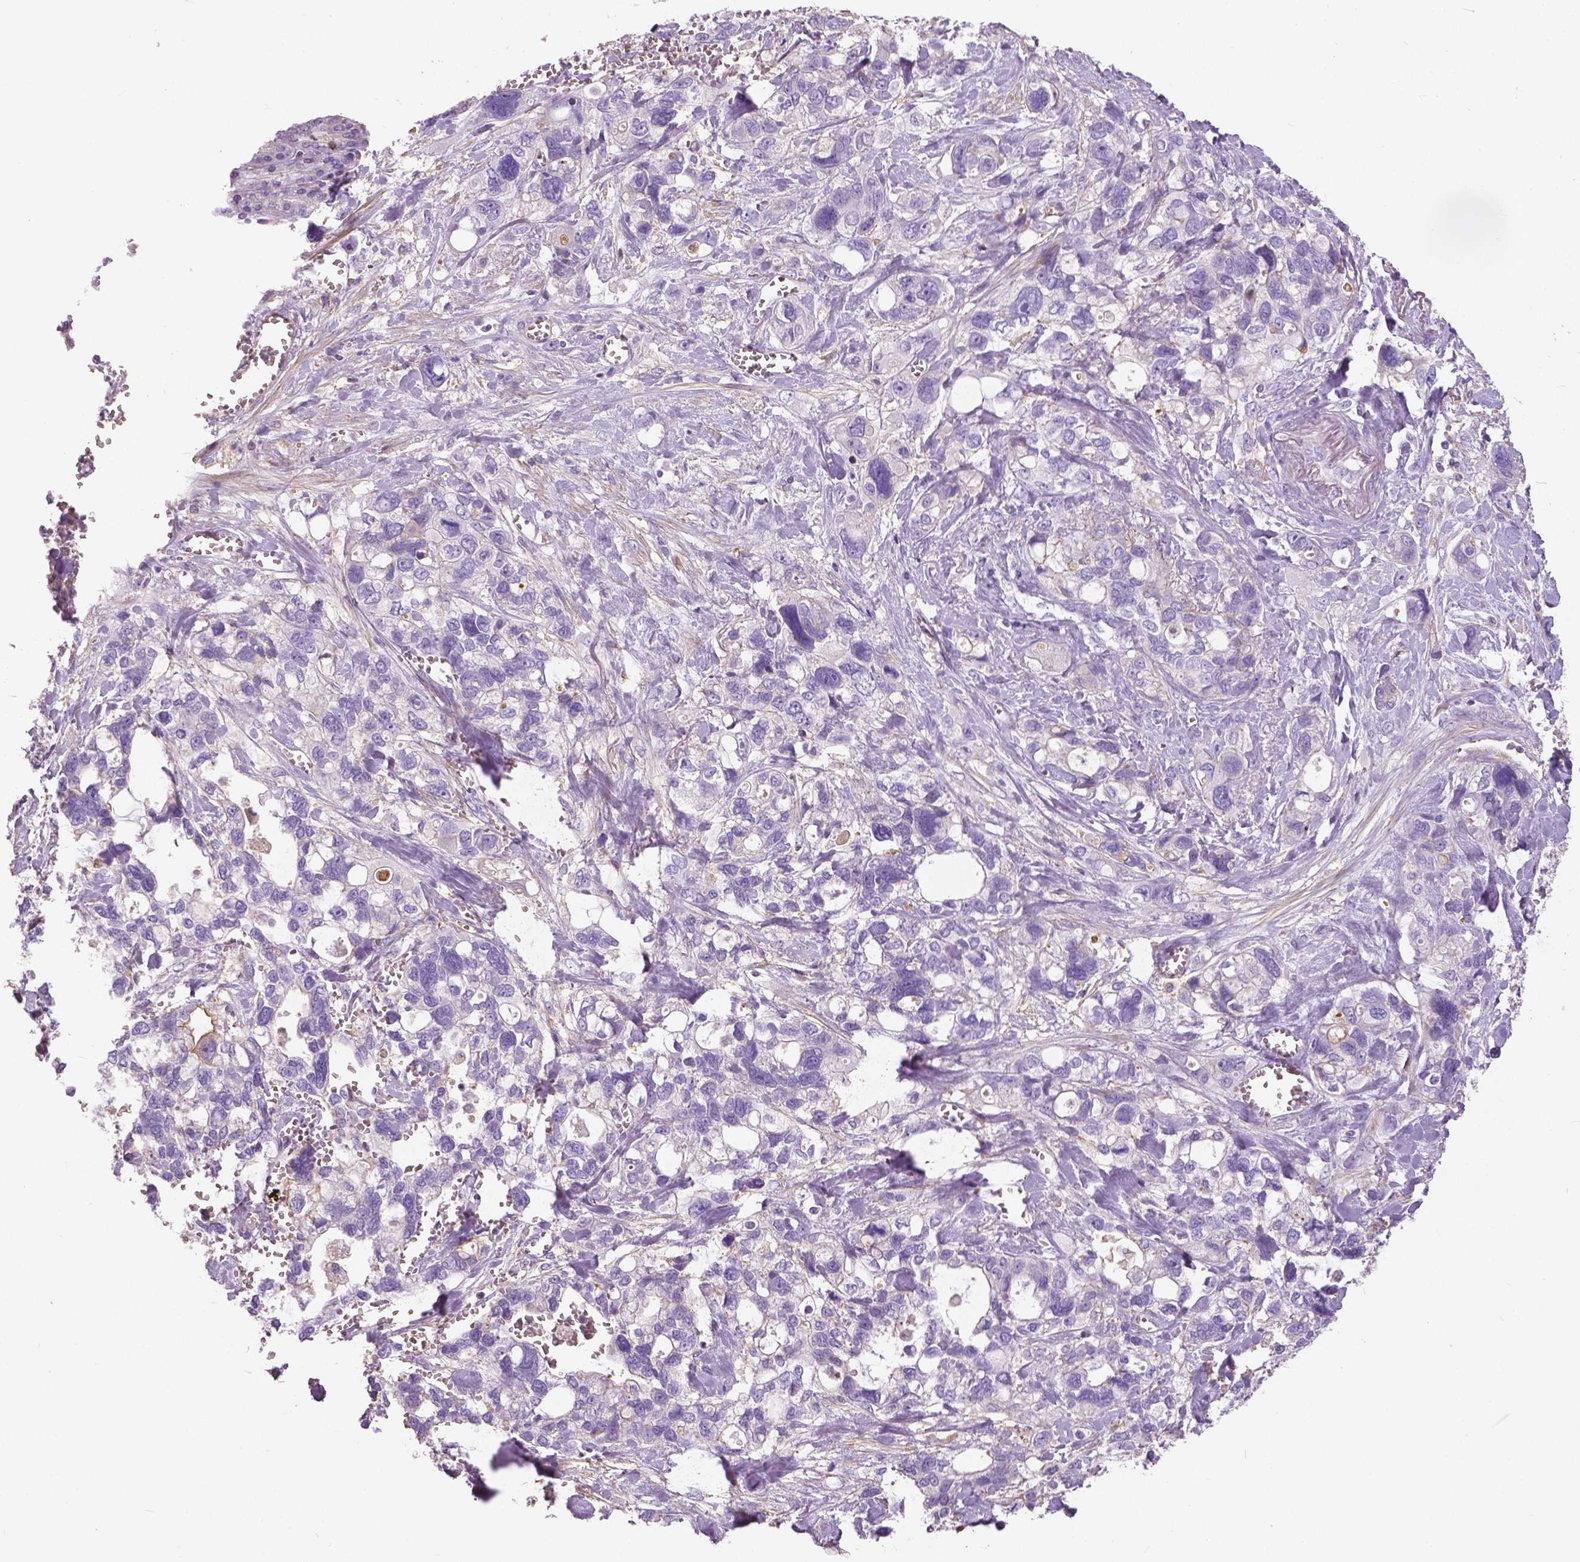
{"staining": {"intensity": "negative", "quantity": "none", "location": "none"}, "tissue": "stomach cancer", "cell_type": "Tumor cells", "image_type": "cancer", "snomed": [{"axis": "morphology", "description": "Adenocarcinoma, NOS"}, {"axis": "topography", "description": "Stomach, upper"}], "caption": "Tumor cells show no significant staining in stomach cancer.", "gene": "ANXA13", "patient": {"sex": "female", "age": 81}}